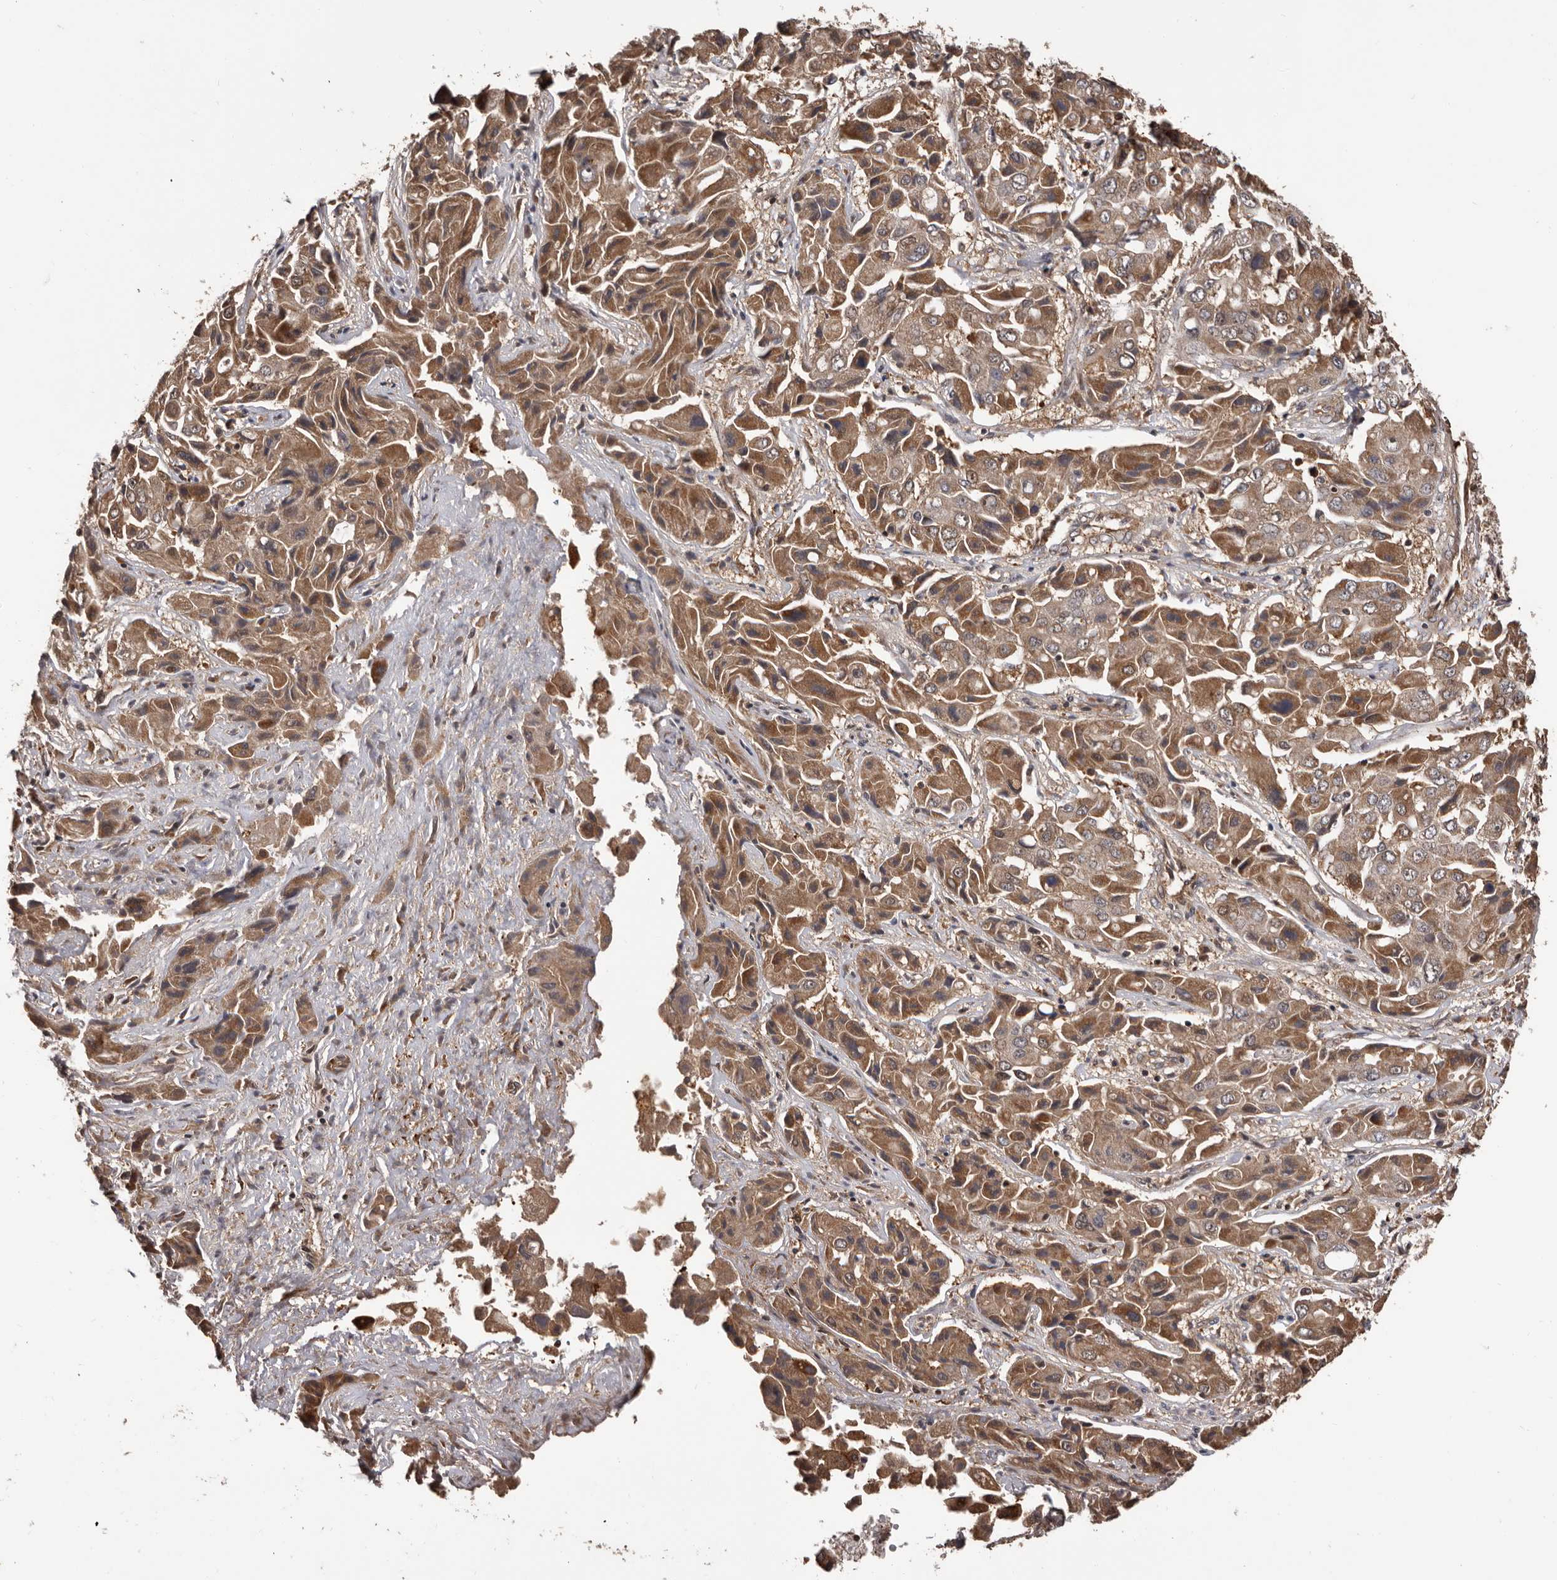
{"staining": {"intensity": "moderate", "quantity": ">75%", "location": "cytoplasmic/membranous"}, "tissue": "liver cancer", "cell_type": "Tumor cells", "image_type": "cancer", "snomed": [{"axis": "morphology", "description": "Cholangiocarcinoma"}, {"axis": "topography", "description": "Liver"}], "caption": "Moderate cytoplasmic/membranous staining is seen in about >75% of tumor cells in liver cholangiocarcinoma.", "gene": "ADAMTS2", "patient": {"sex": "male", "age": 67}}